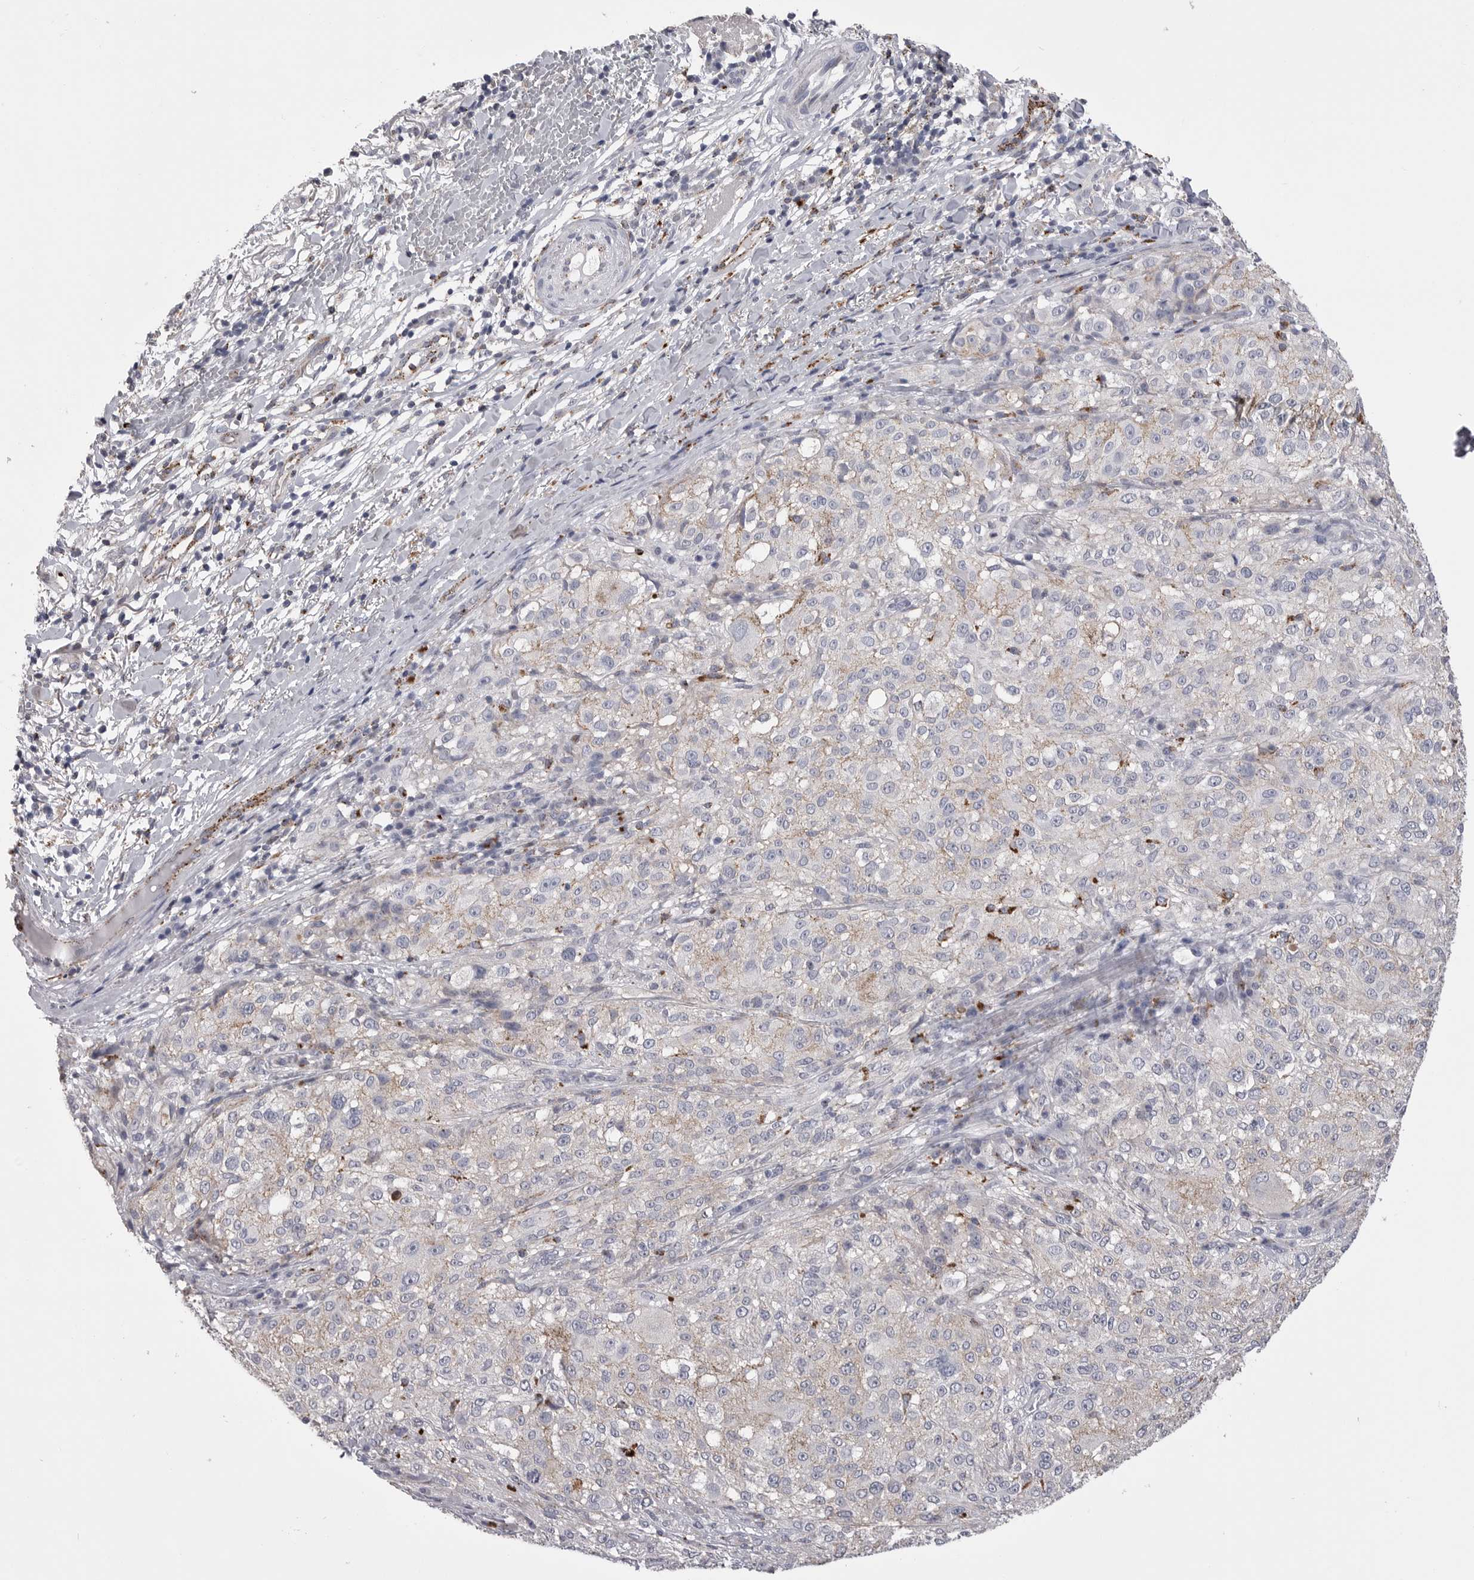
{"staining": {"intensity": "negative", "quantity": "none", "location": "none"}, "tissue": "melanoma", "cell_type": "Tumor cells", "image_type": "cancer", "snomed": [{"axis": "morphology", "description": "Necrosis, NOS"}, {"axis": "morphology", "description": "Malignant melanoma, NOS"}, {"axis": "topography", "description": "Skin"}], "caption": "This is a image of immunohistochemistry staining of malignant melanoma, which shows no staining in tumor cells.", "gene": "PSPN", "patient": {"sex": "female", "age": 87}}